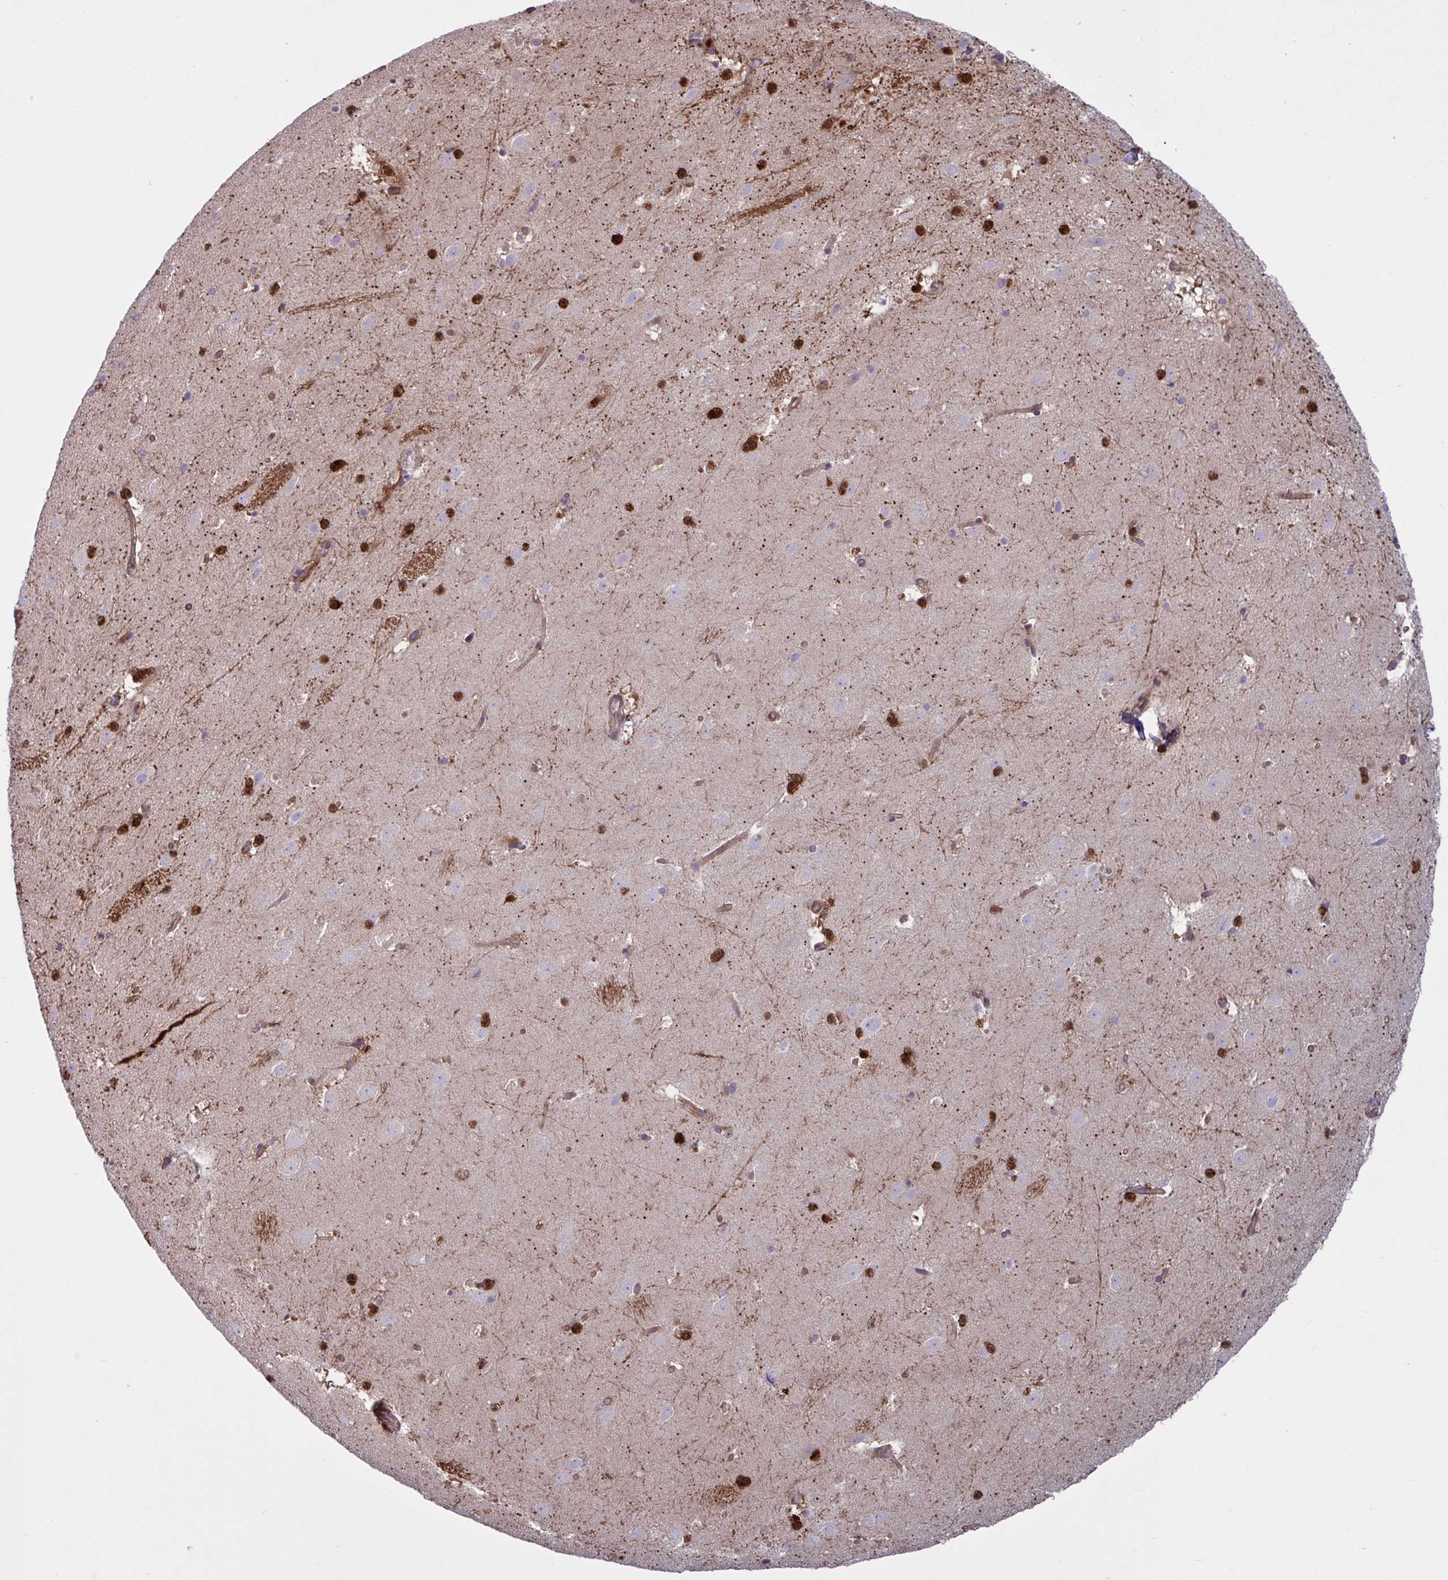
{"staining": {"intensity": "strong", "quantity": ">75%", "location": "cytoplasmic/membranous,nuclear"}, "tissue": "caudate", "cell_type": "Glial cells", "image_type": "normal", "snomed": [{"axis": "morphology", "description": "Normal tissue, NOS"}, {"axis": "topography", "description": "Lateral ventricle wall"}], "caption": "Strong cytoplasmic/membranous,nuclear positivity is identified in about >75% of glial cells in unremarkable caudate.", "gene": "GLTP", "patient": {"sex": "male", "age": 37}}